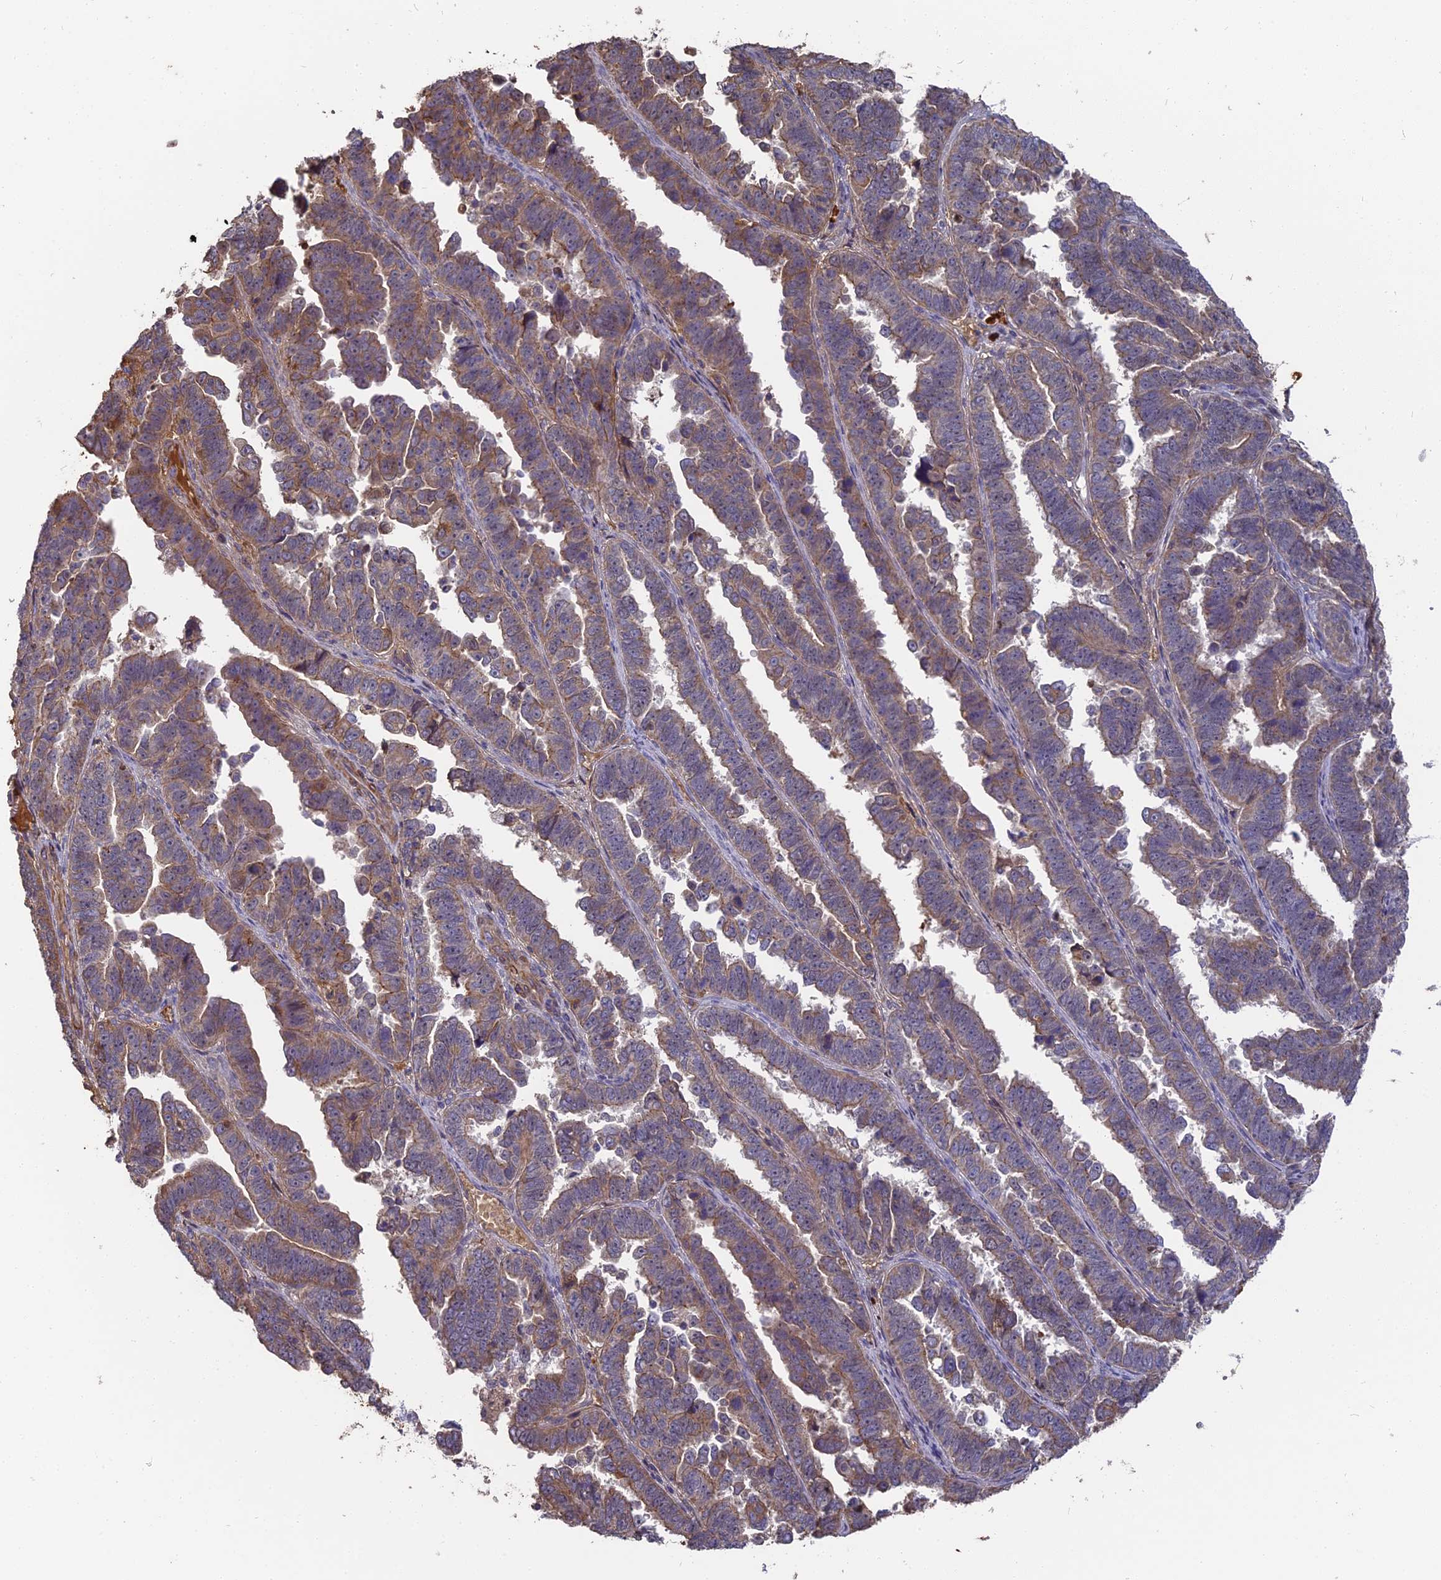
{"staining": {"intensity": "moderate", "quantity": "25%-75%", "location": "cytoplasmic/membranous"}, "tissue": "endometrial cancer", "cell_type": "Tumor cells", "image_type": "cancer", "snomed": [{"axis": "morphology", "description": "Adenocarcinoma, NOS"}, {"axis": "topography", "description": "Endometrium"}], "caption": "Protein expression analysis of endometrial cancer (adenocarcinoma) reveals moderate cytoplasmic/membranous staining in about 25%-75% of tumor cells.", "gene": "ERMAP", "patient": {"sex": "female", "age": 75}}